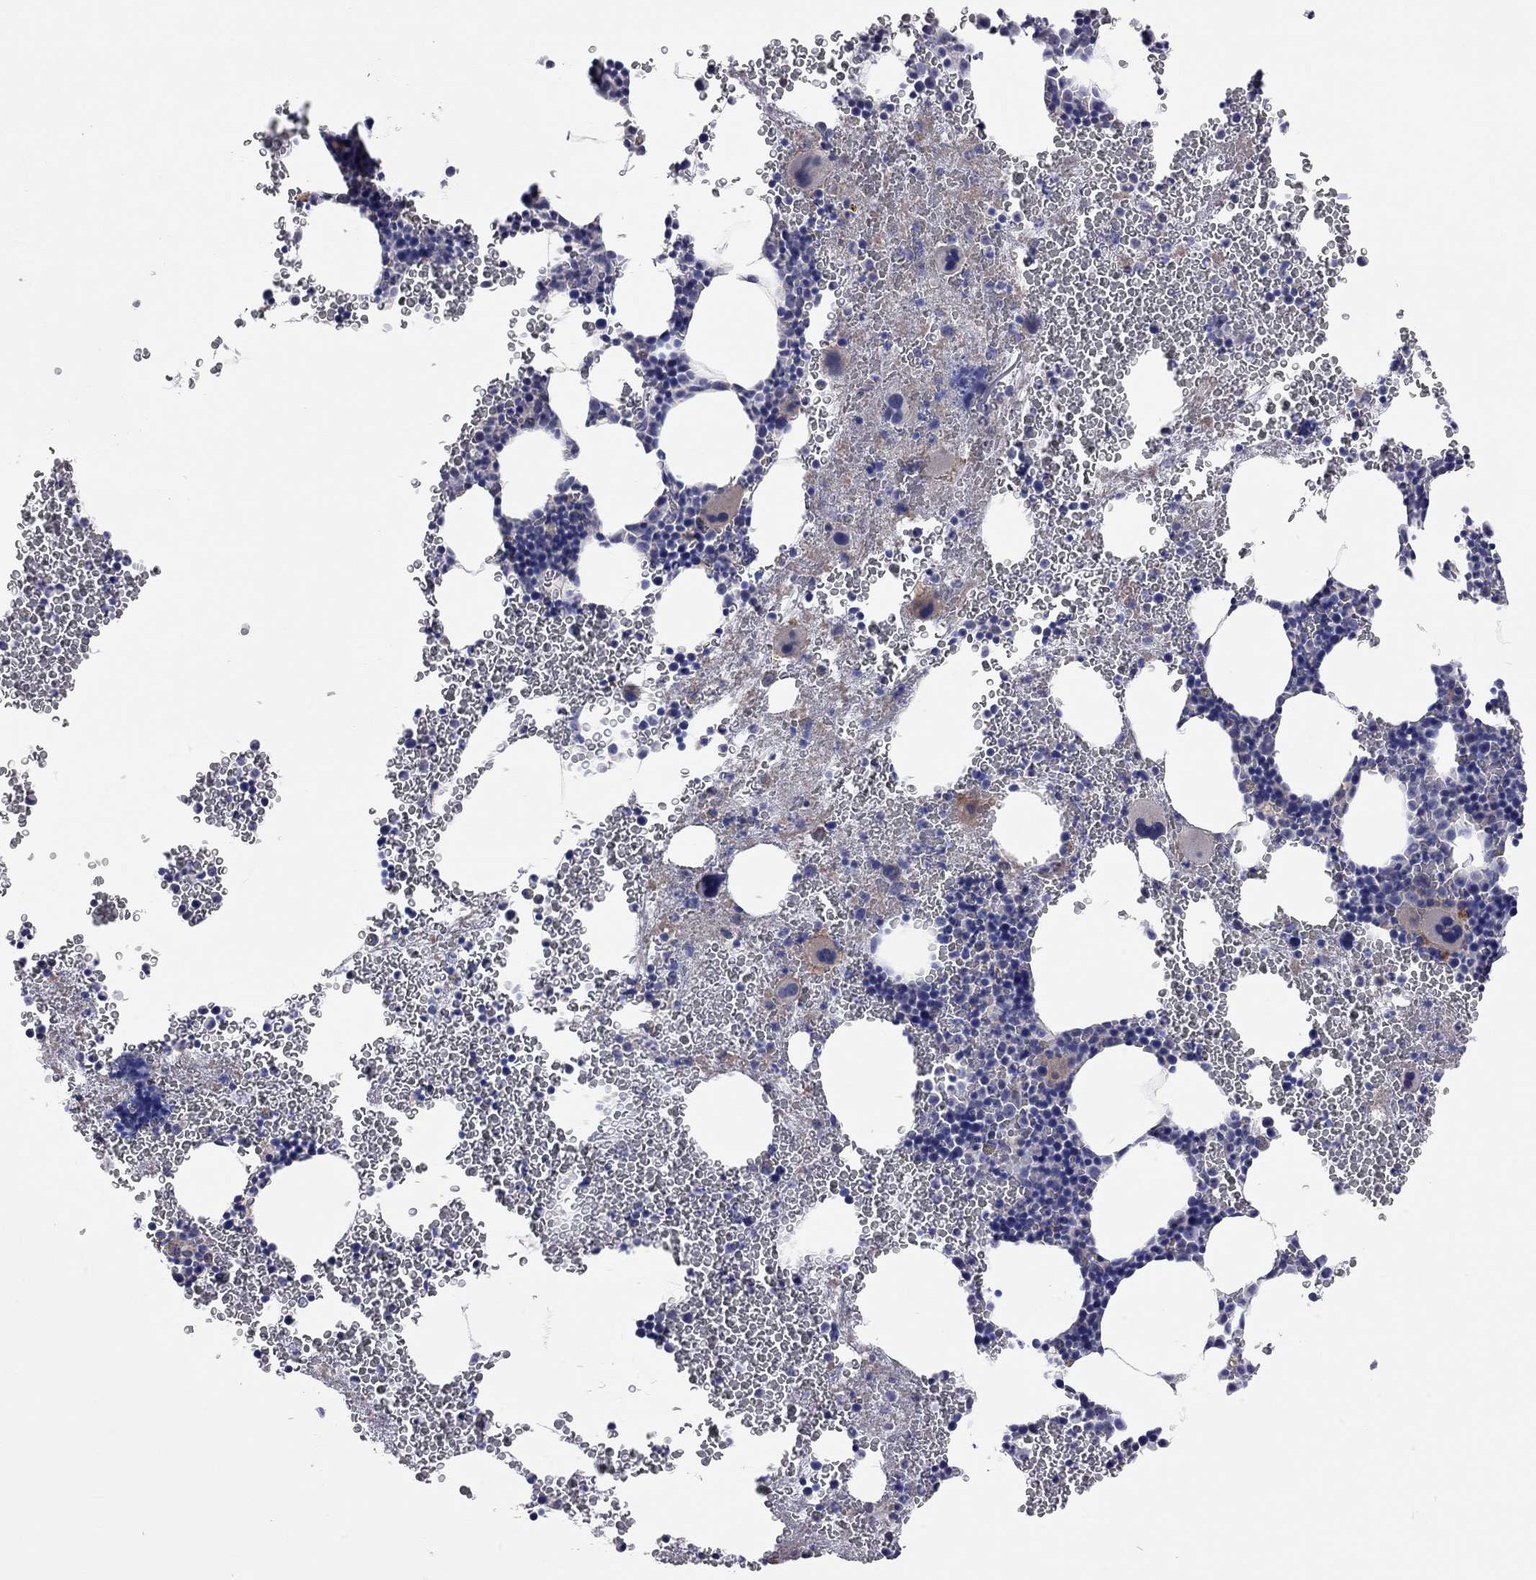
{"staining": {"intensity": "moderate", "quantity": "<25%", "location": "cytoplasmic/membranous"}, "tissue": "bone marrow", "cell_type": "Hematopoietic cells", "image_type": "normal", "snomed": [{"axis": "morphology", "description": "Normal tissue, NOS"}, {"axis": "topography", "description": "Bone marrow"}], "caption": "DAB (3,3'-diaminobenzidine) immunohistochemical staining of unremarkable bone marrow exhibits moderate cytoplasmic/membranous protein positivity in about <25% of hematopoietic cells.", "gene": "KCNB1", "patient": {"sex": "male", "age": 50}}